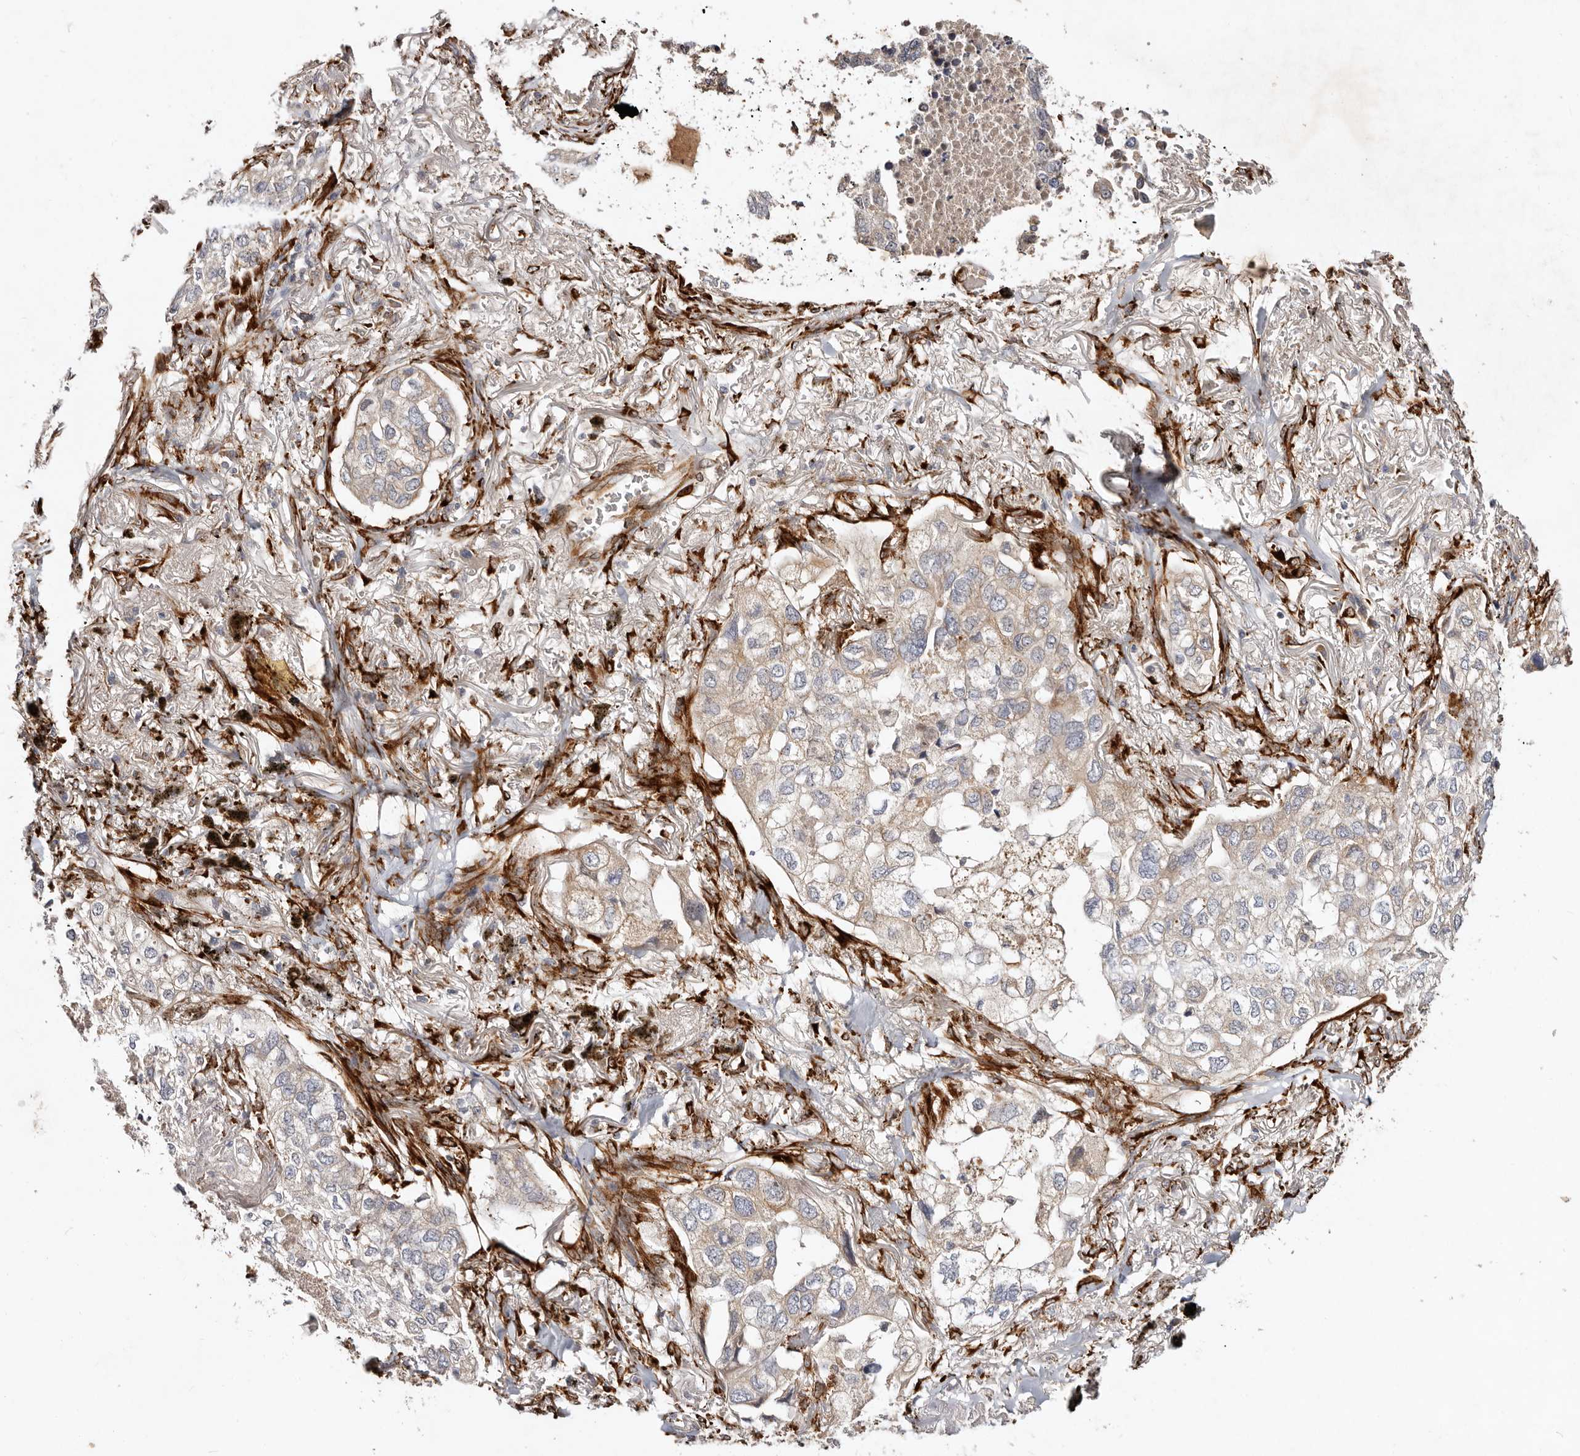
{"staining": {"intensity": "weak", "quantity": "<25%", "location": "cytoplasmic/membranous"}, "tissue": "lung cancer", "cell_type": "Tumor cells", "image_type": "cancer", "snomed": [{"axis": "morphology", "description": "Adenocarcinoma, NOS"}, {"axis": "topography", "description": "Lung"}], "caption": "Protein analysis of lung adenocarcinoma reveals no significant staining in tumor cells. The staining was performed using DAB to visualize the protein expression in brown, while the nuclei were stained in blue with hematoxylin (Magnification: 20x).", "gene": "SERPINH1", "patient": {"sex": "male", "age": 65}}